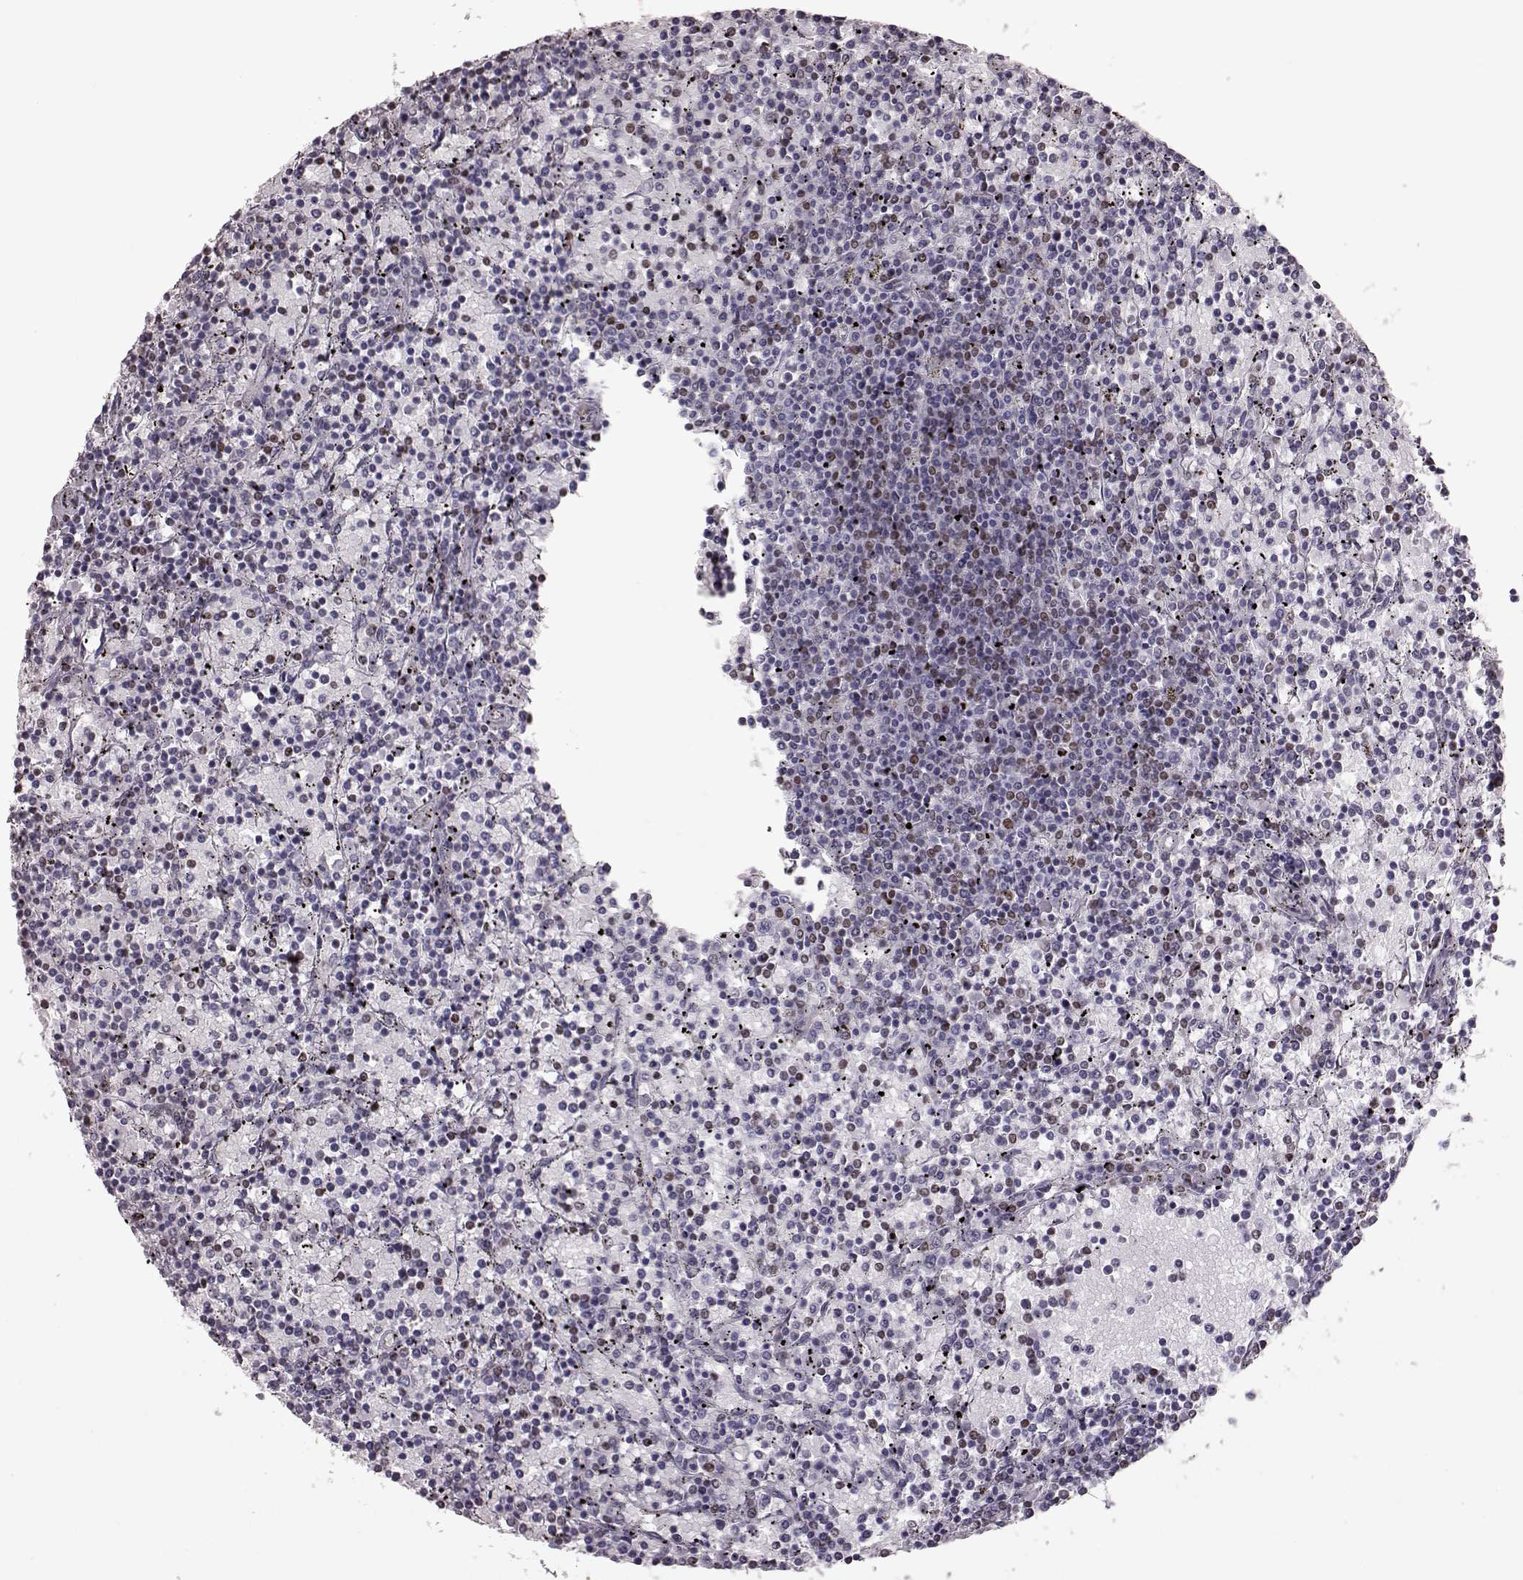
{"staining": {"intensity": "negative", "quantity": "none", "location": "none"}, "tissue": "lymphoma", "cell_type": "Tumor cells", "image_type": "cancer", "snomed": [{"axis": "morphology", "description": "Malignant lymphoma, non-Hodgkin's type, Low grade"}, {"axis": "topography", "description": "Spleen"}], "caption": "This is a photomicrograph of IHC staining of low-grade malignant lymphoma, non-Hodgkin's type, which shows no positivity in tumor cells.", "gene": "NR2C1", "patient": {"sex": "female", "age": 77}}